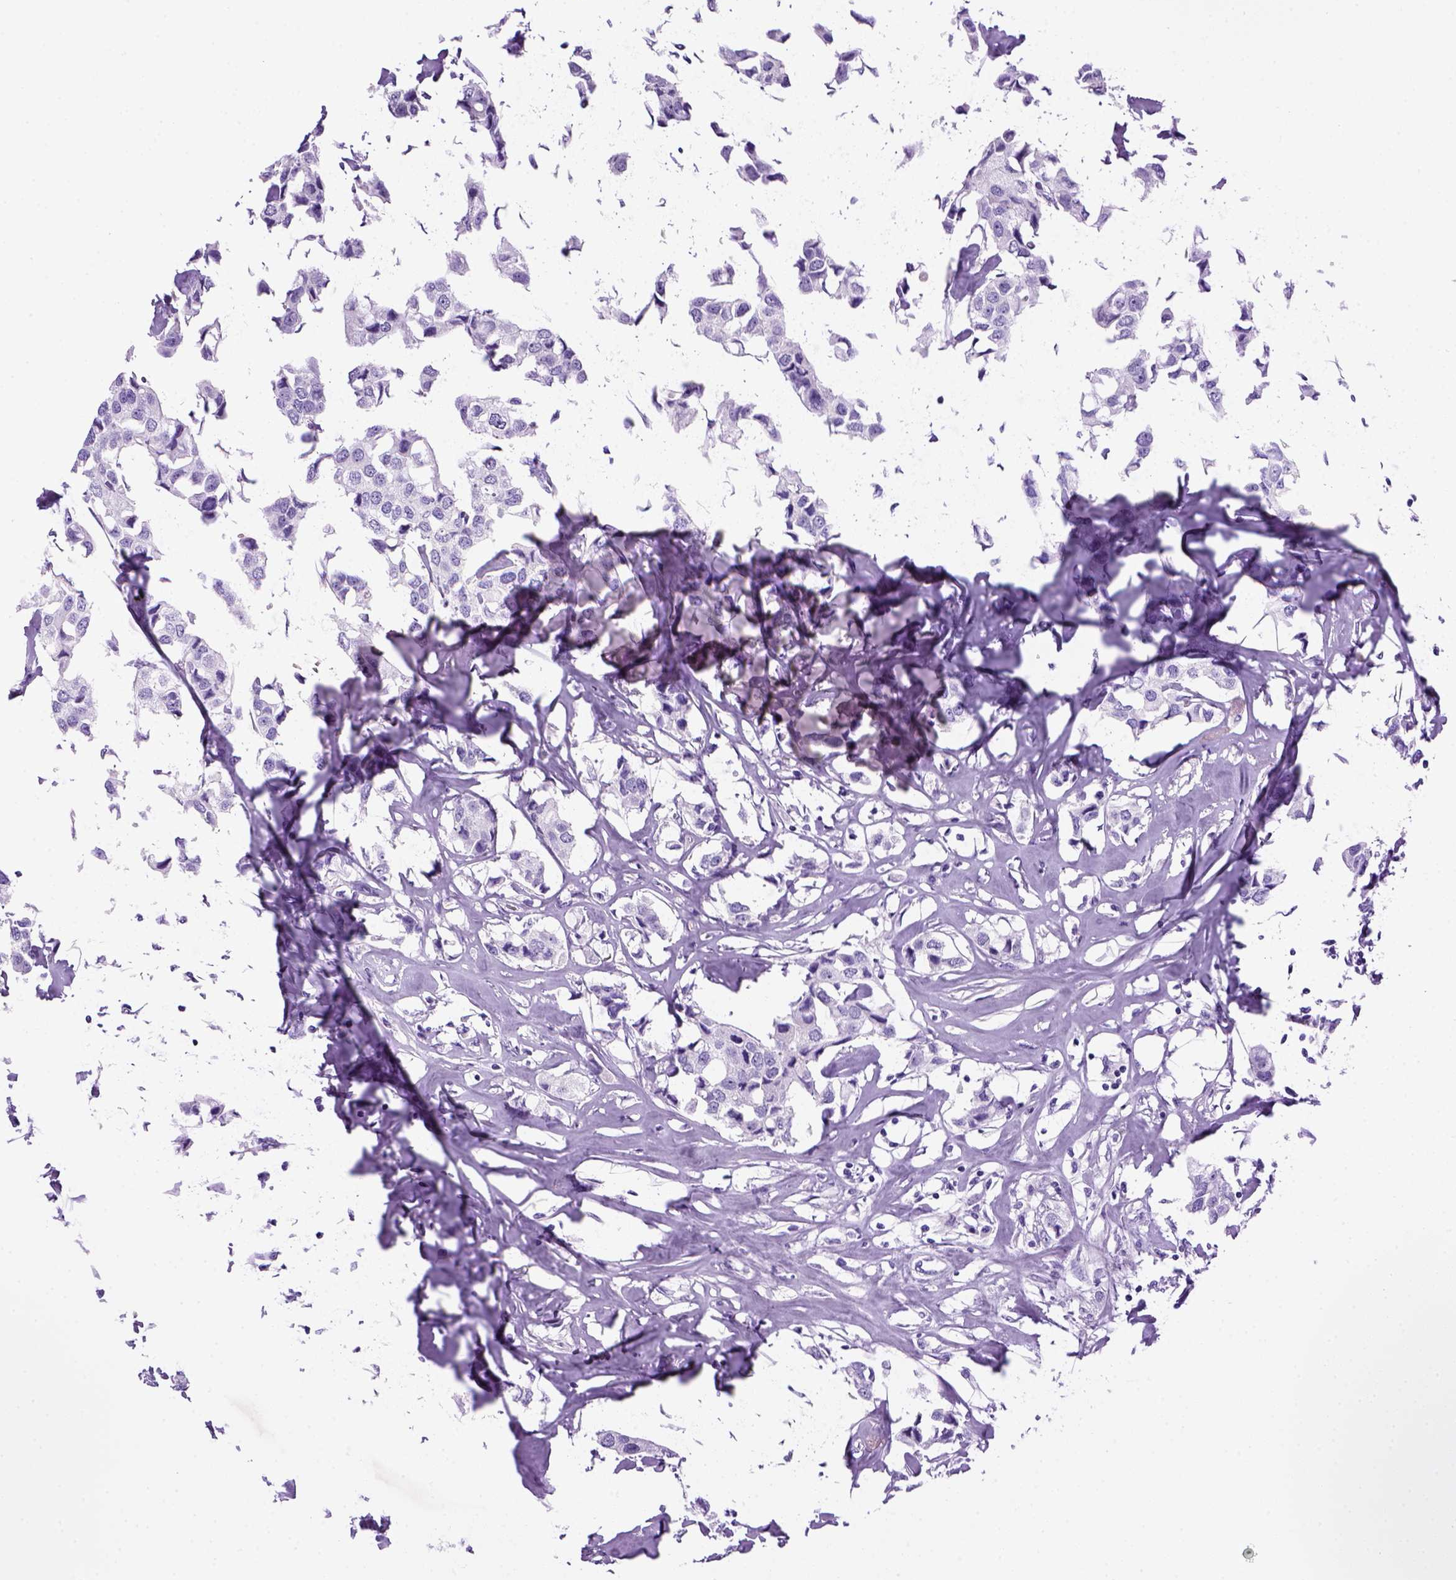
{"staining": {"intensity": "negative", "quantity": "none", "location": "none"}, "tissue": "breast cancer", "cell_type": "Tumor cells", "image_type": "cancer", "snomed": [{"axis": "morphology", "description": "Duct carcinoma"}, {"axis": "topography", "description": "Breast"}], "caption": "Immunohistochemical staining of human breast cancer (intraductal carcinoma) shows no significant staining in tumor cells.", "gene": "SGCG", "patient": {"sex": "female", "age": 80}}